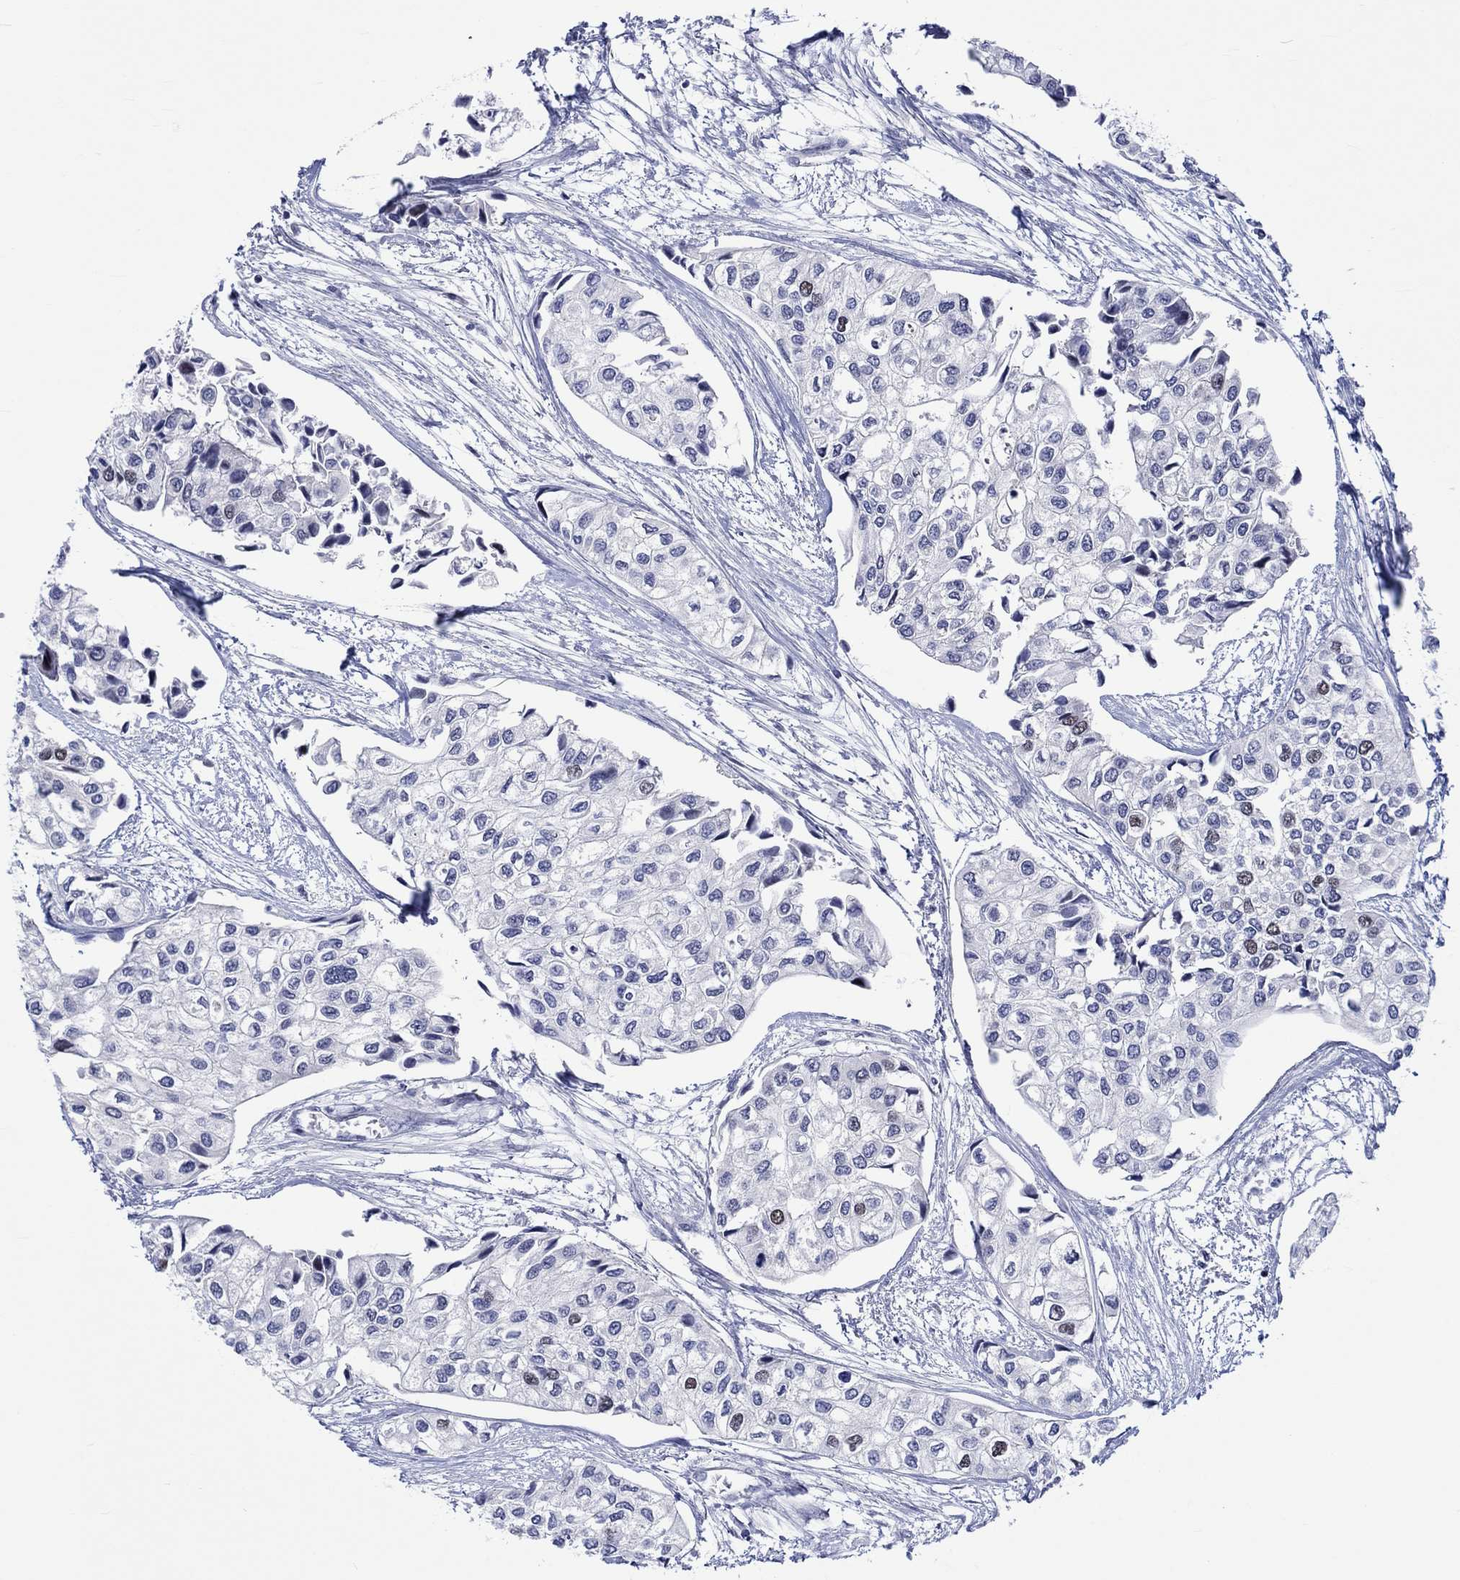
{"staining": {"intensity": "weak", "quantity": "<25%", "location": "nuclear"}, "tissue": "urothelial cancer", "cell_type": "Tumor cells", "image_type": "cancer", "snomed": [{"axis": "morphology", "description": "Urothelial carcinoma, High grade"}, {"axis": "topography", "description": "Urinary bladder"}], "caption": "Photomicrograph shows no protein positivity in tumor cells of high-grade urothelial carcinoma tissue.", "gene": "E2F8", "patient": {"sex": "male", "age": 73}}